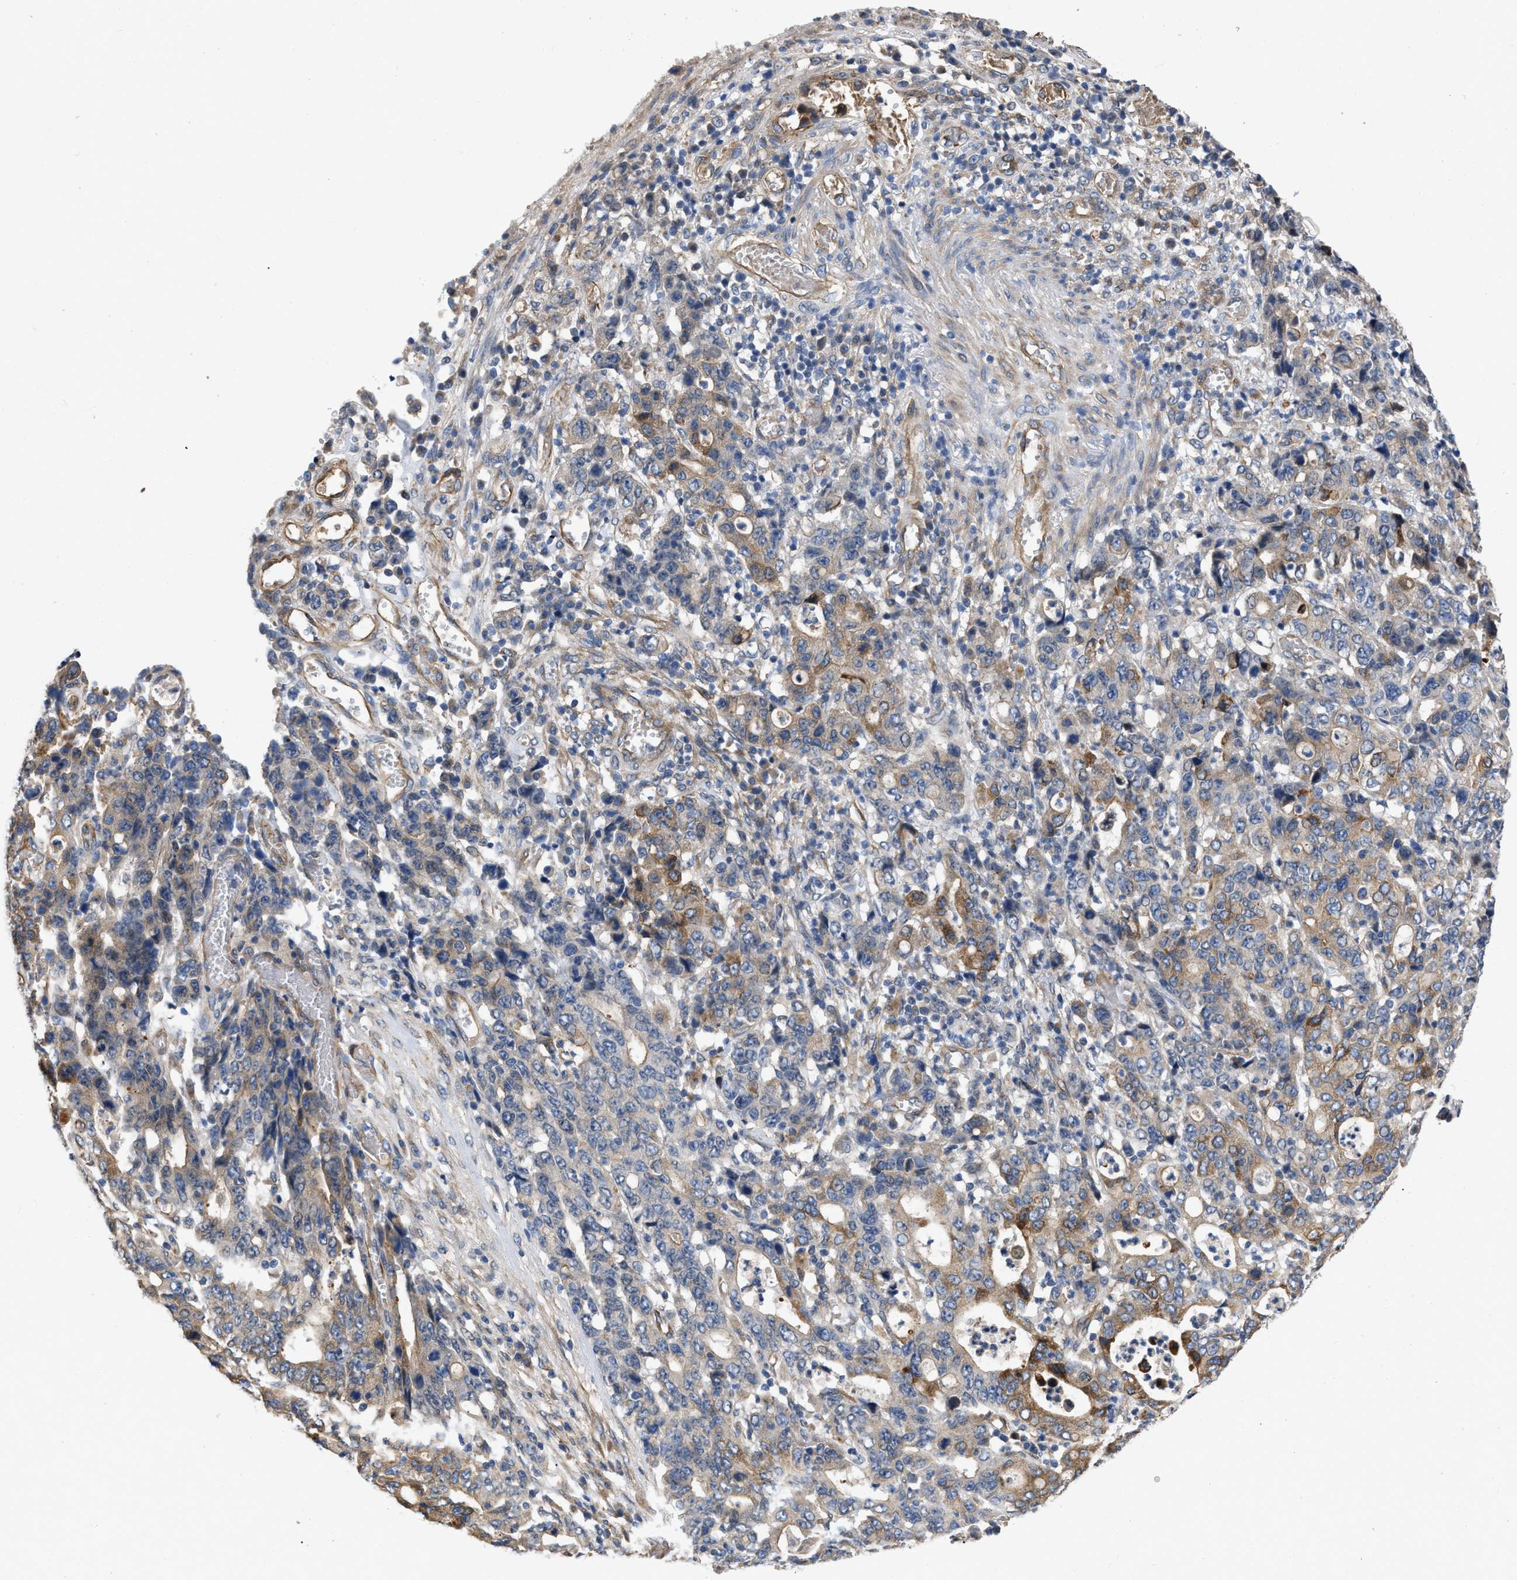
{"staining": {"intensity": "moderate", "quantity": "25%-75%", "location": "cytoplasmic/membranous"}, "tissue": "stomach cancer", "cell_type": "Tumor cells", "image_type": "cancer", "snomed": [{"axis": "morphology", "description": "Adenocarcinoma, NOS"}, {"axis": "topography", "description": "Stomach, upper"}], "caption": "Protein expression analysis of human stomach adenocarcinoma reveals moderate cytoplasmic/membranous staining in approximately 25%-75% of tumor cells.", "gene": "SLC4A11", "patient": {"sex": "male", "age": 69}}